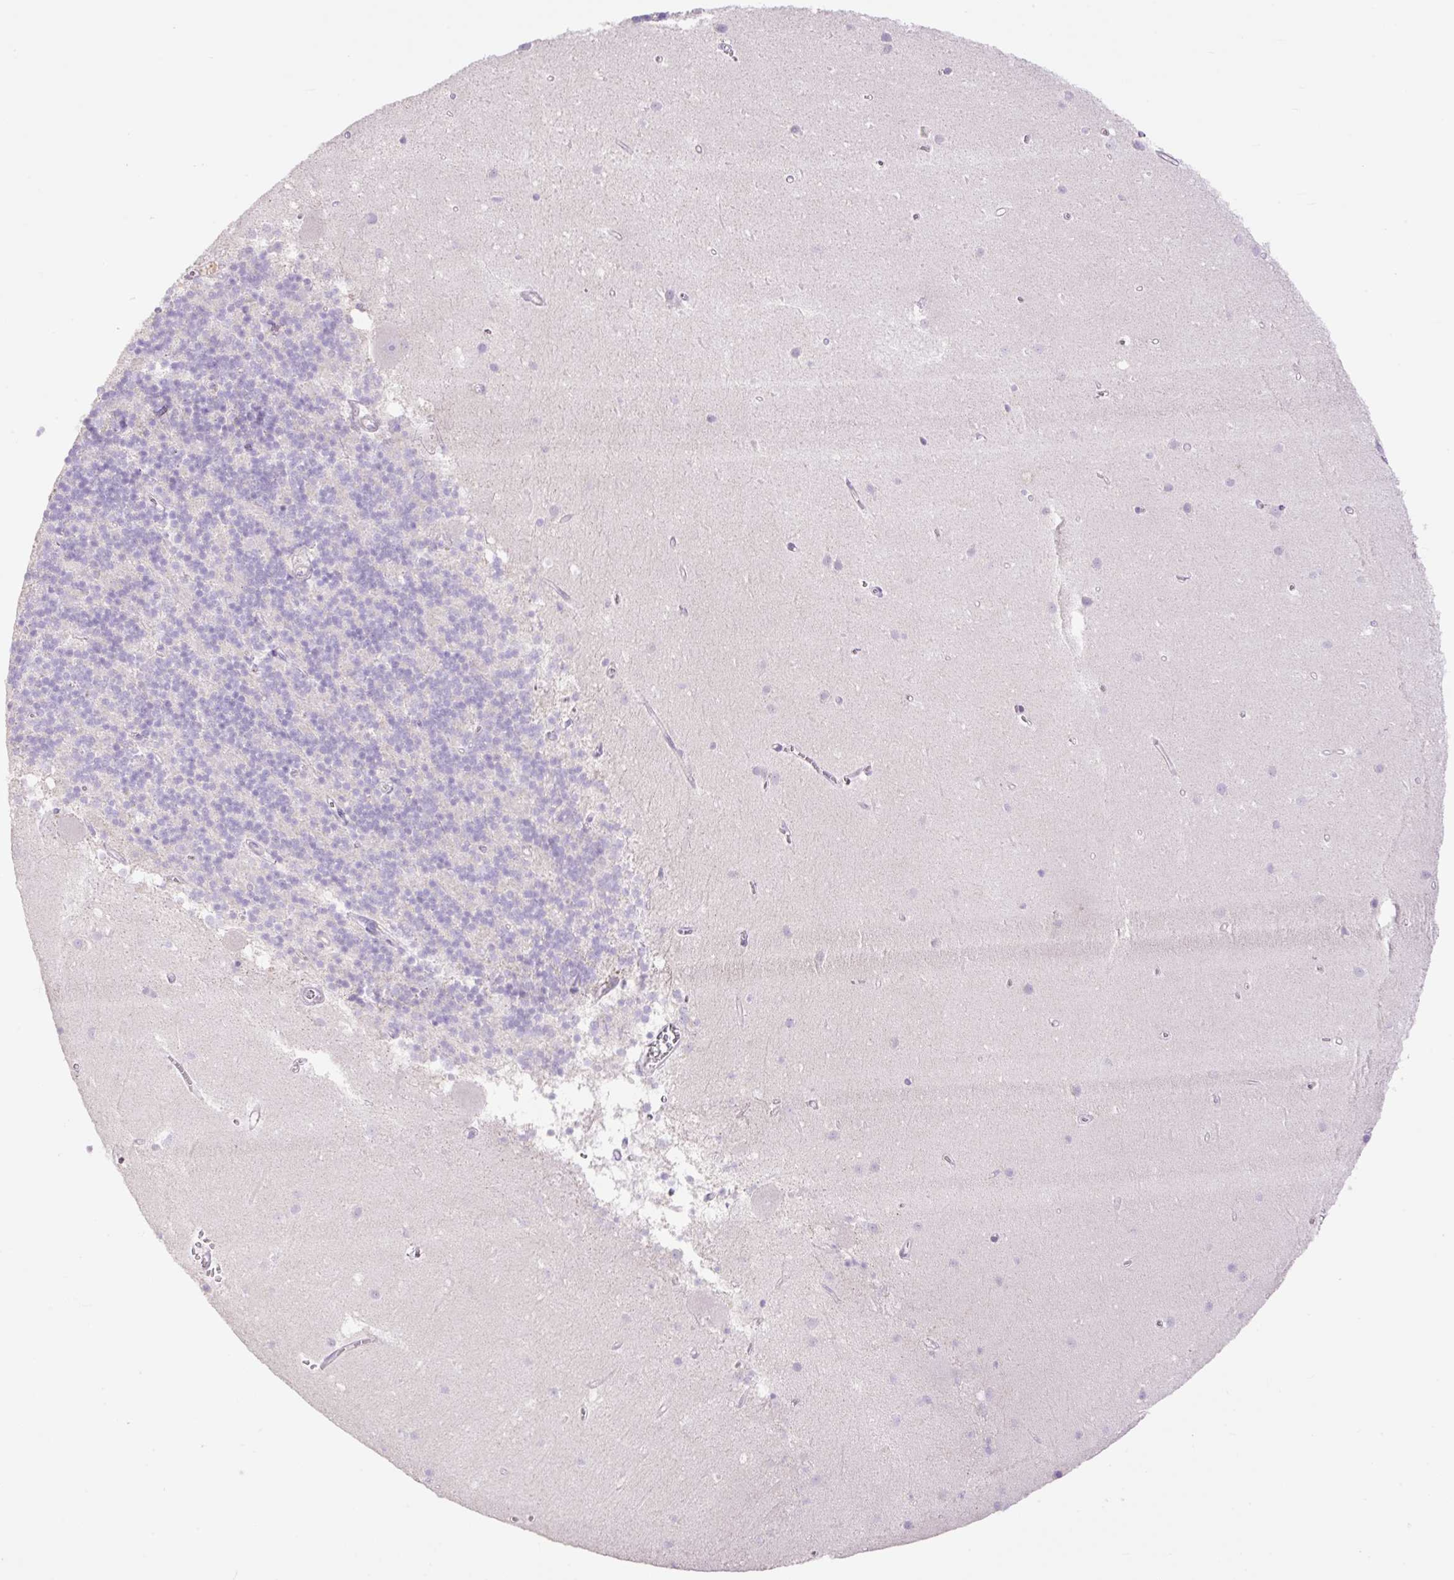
{"staining": {"intensity": "negative", "quantity": "none", "location": "none"}, "tissue": "cerebellum", "cell_type": "Cells in granular layer", "image_type": "normal", "snomed": [{"axis": "morphology", "description": "Normal tissue, NOS"}, {"axis": "topography", "description": "Cerebellum"}], "caption": "An image of cerebellum stained for a protein shows no brown staining in cells in granular layer. (Immunohistochemistry, brightfield microscopy, high magnification).", "gene": "VPS25", "patient": {"sex": "male", "age": 54}}